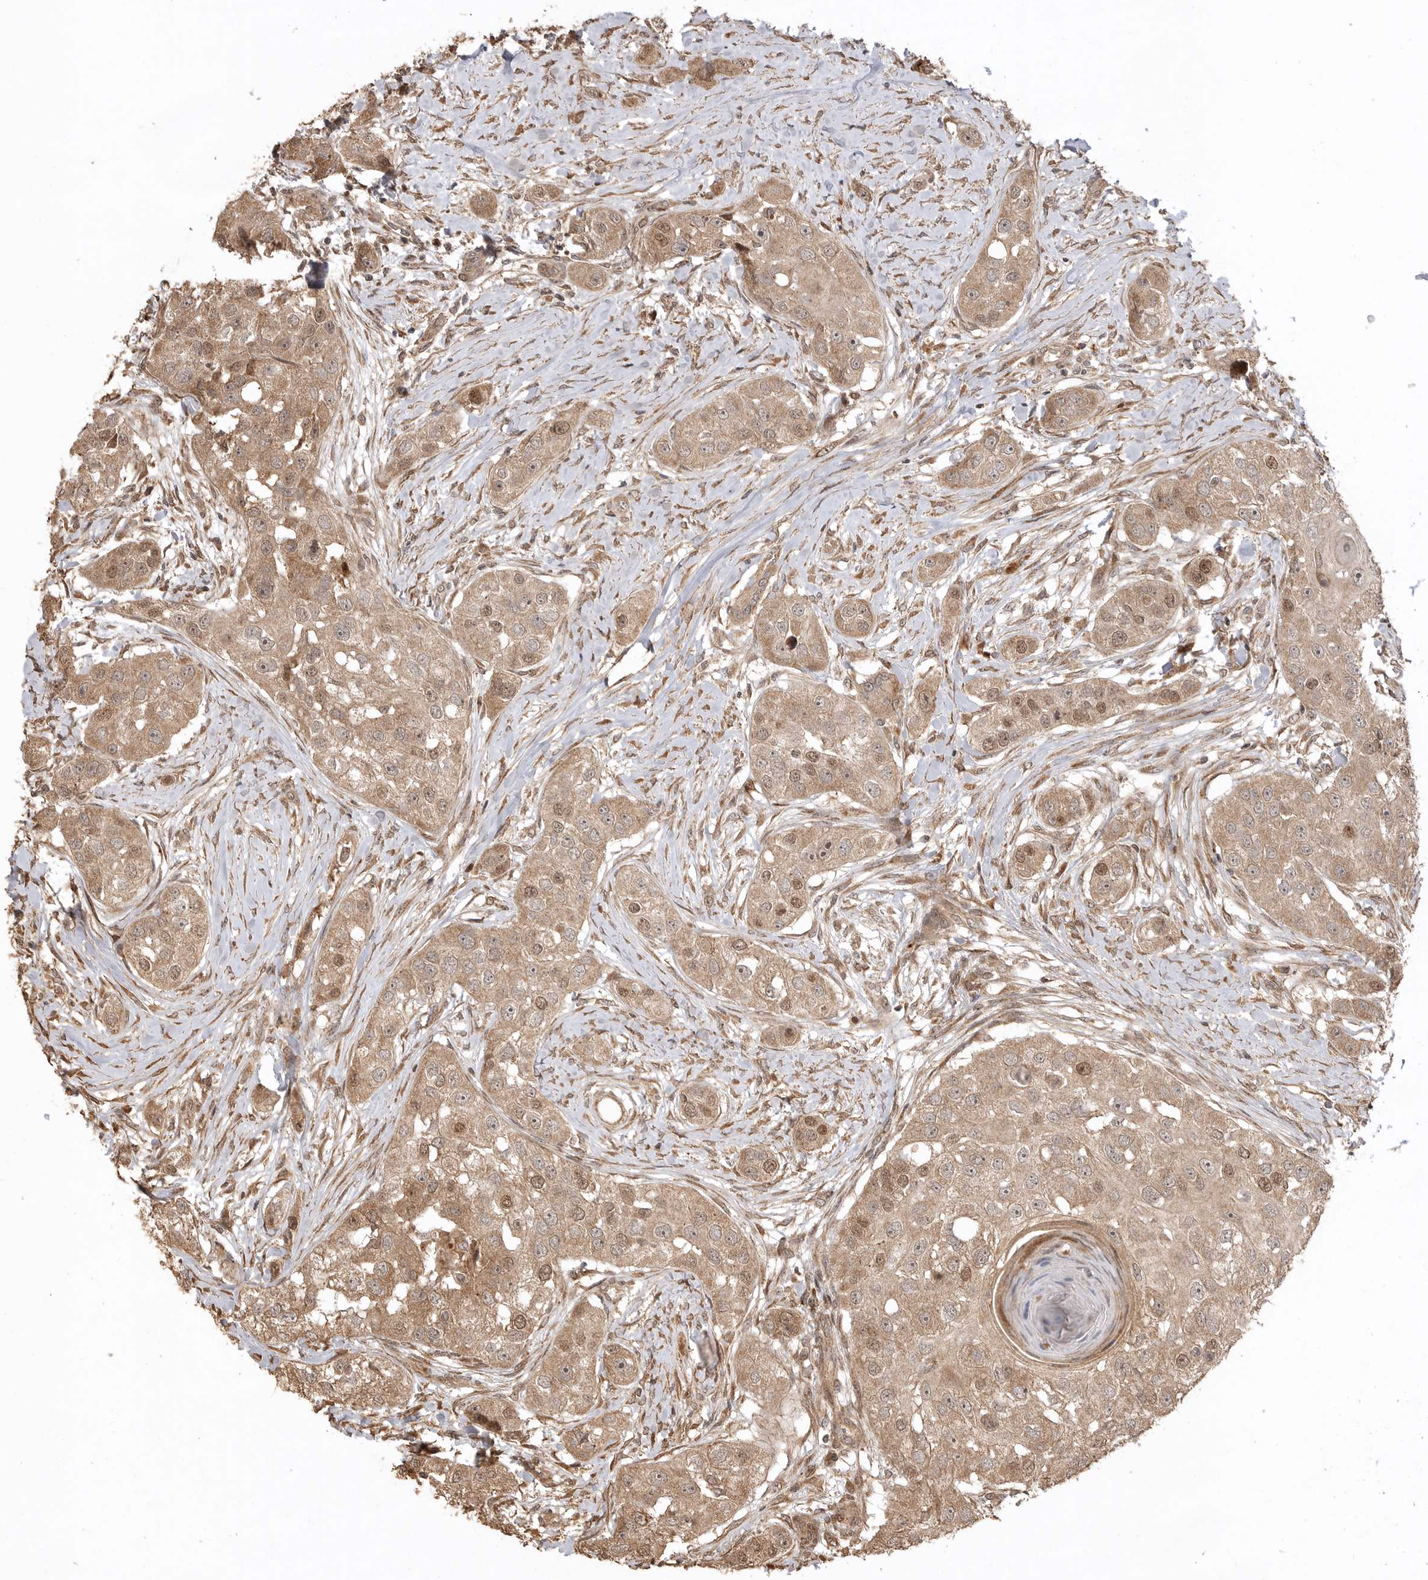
{"staining": {"intensity": "weak", "quantity": ">75%", "location": "cytoplasmic/membranous,nuclear"}, "tissue": "head and neck cancer", "cell_type": "Tumor cells", "image_type": "cancer", "snomed": [{"axis": "morphology", "description": "Normal tissue, NOS"}, {"axis": "morphology", "description": "Squamous cell carcinoma, NOS"}, {"axis": "topography", "description": "Skeletal muscle"}, {"axis": "topography", "description": "Head-Neck"}], "caption": "This is a histology image of immunohistochemistry staining of squamous cell carcinoma (head and neck), which shows weak positivity in the cytoplasmic/membranous and nuclear of tumor cells.", "gene": "BOC", "patient": {"sex": "male", "age": 51}}